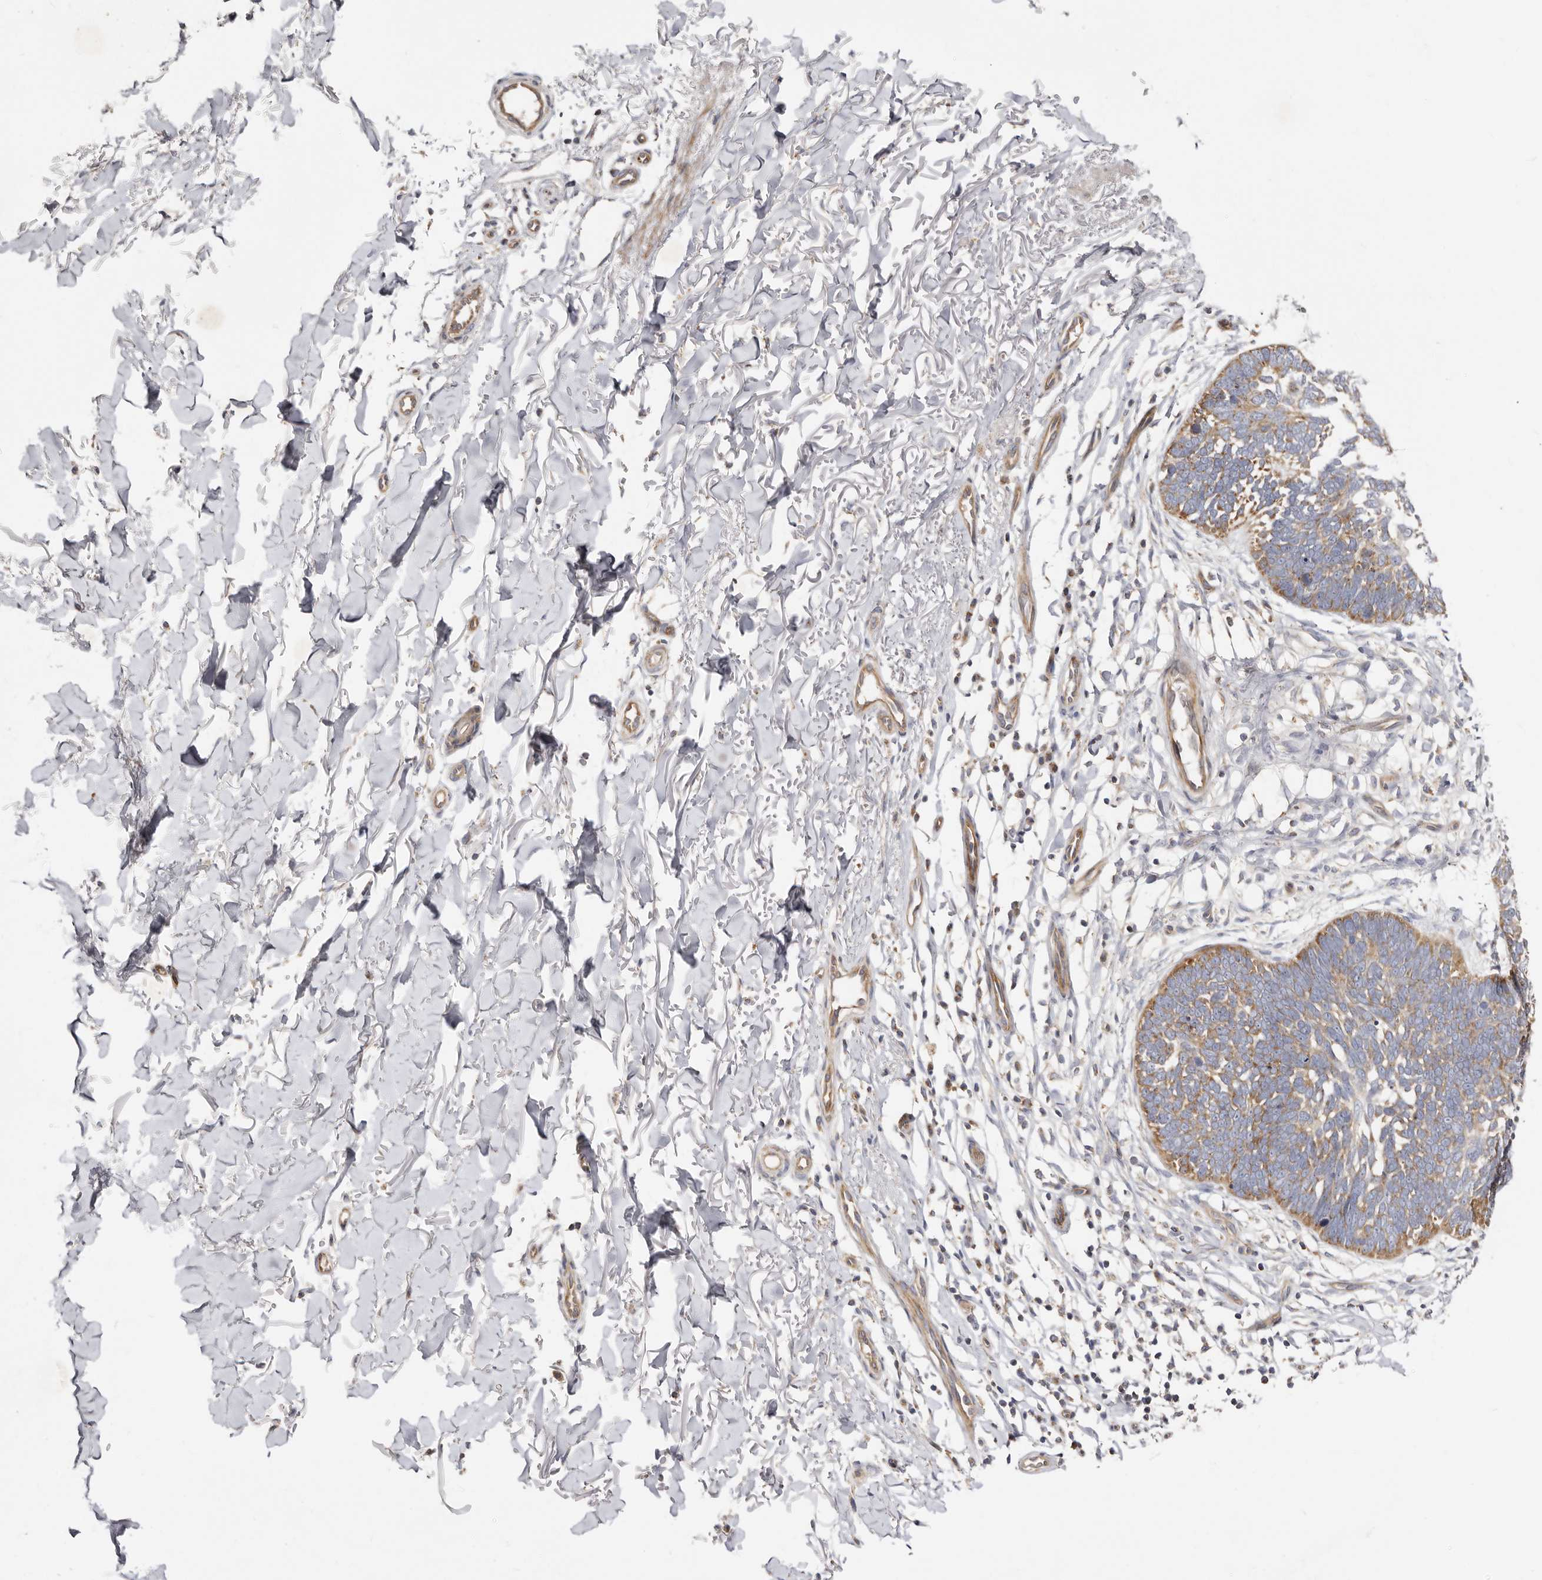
{"staining": {"intensity": "moderate", "quantity": ">75%", "location": "cytoplasmic/membranous"}, "tissue": "skin cancer", "cell_type": "Tumor cells", "image_type": "cancer", "snomed": [{"axis": "morphology", "description": "Normal tissue, NOS"}, {"axis": "morphology", "description": "Basal cell carcinoma"}, {"axis": "topography", "description": "Skin"}], "caption": "Immunohistochemistry of skin cancer shows medium levels of moderate cytoplasmic/membranous expression in about >75% of tumor cells. (IHC, brightfield microscopy, high magnification).", "gene": "BAIAP2L1", "patient": {"sex": "male", "age": 77}}